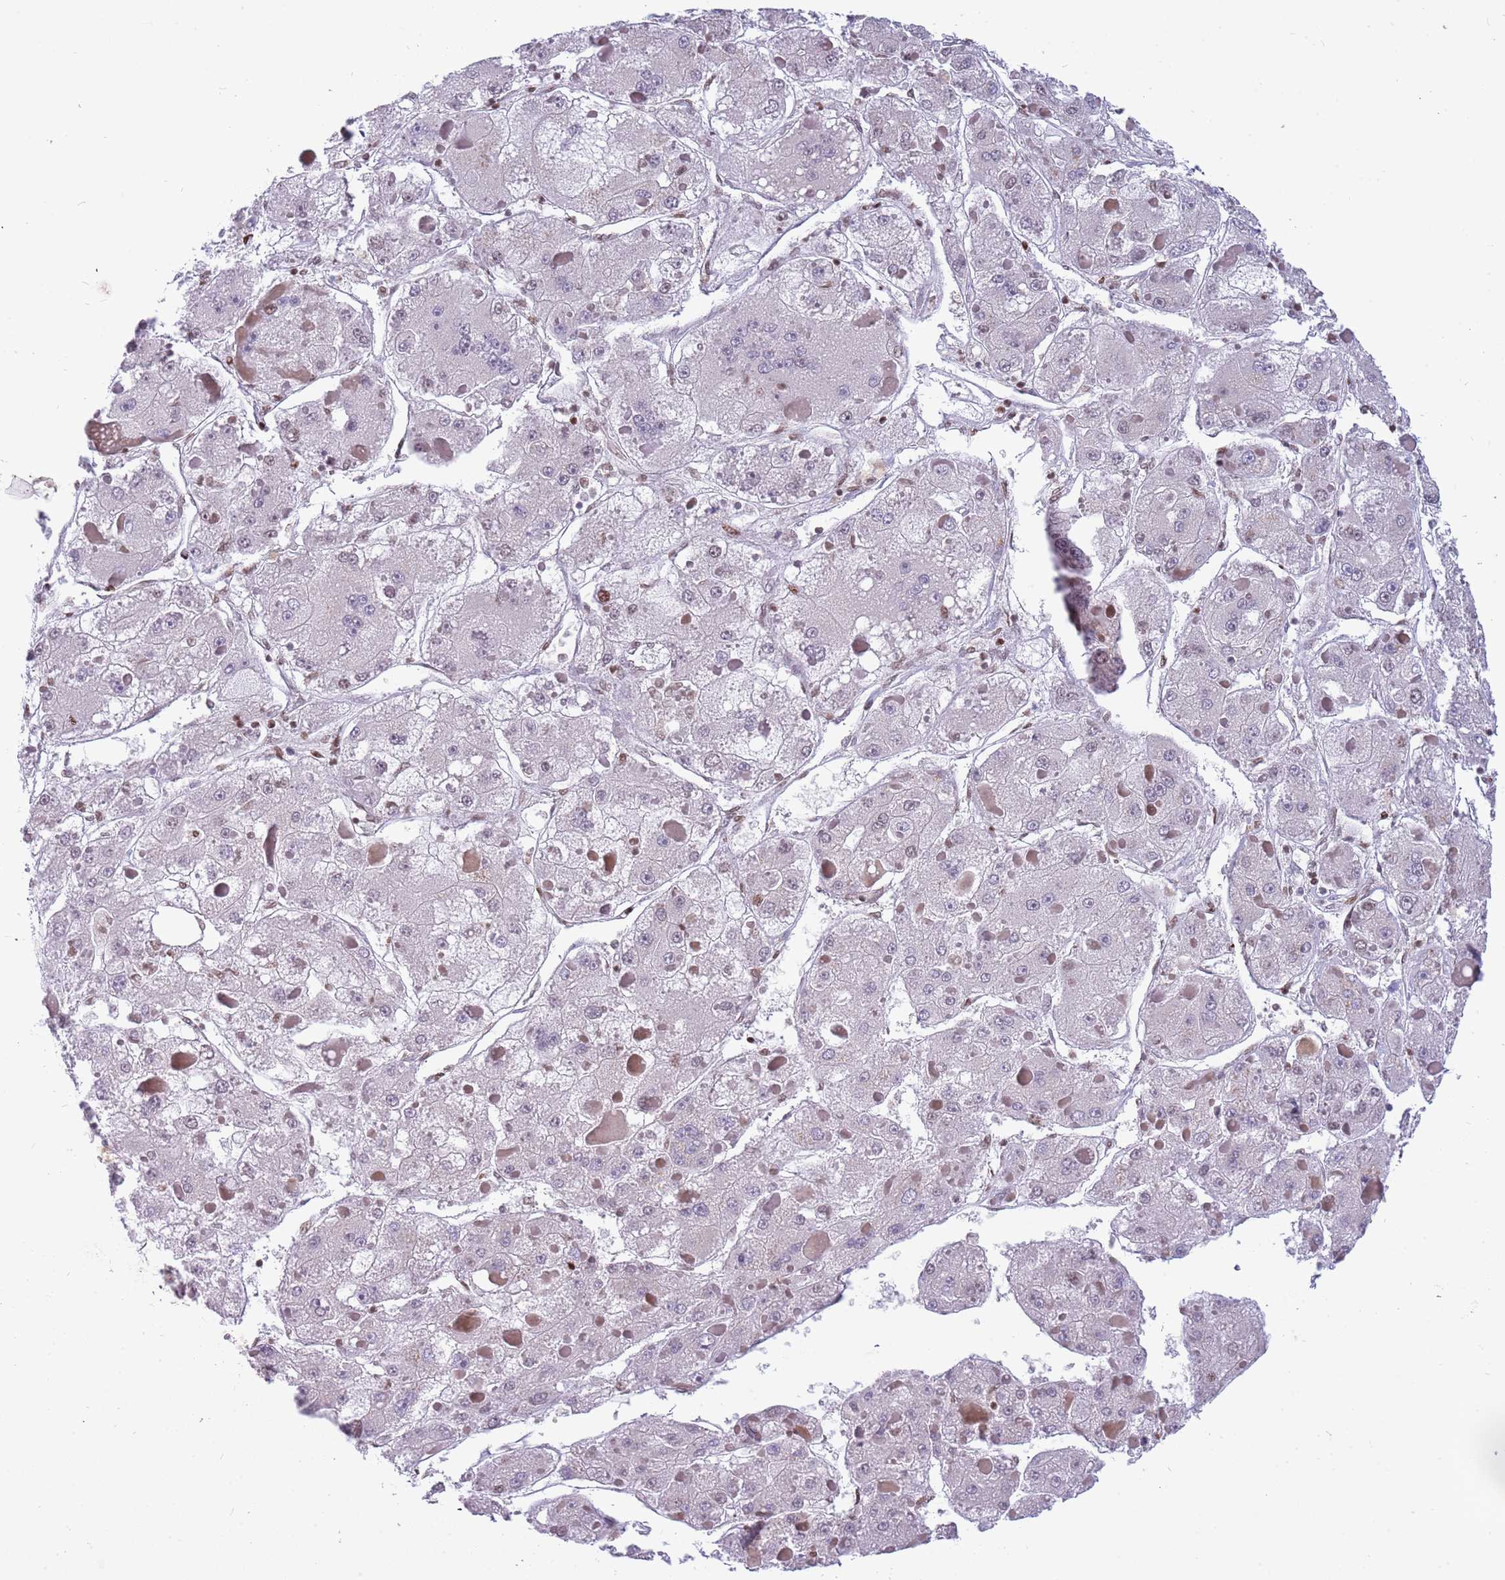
{"staining": {"intensity": "negative", "quantity": "none", "location": "none"}, "tissue": "liver cancer", "cell_type": "Tumor cells", "image_type": "cancer", "snomed": [{"axis": "morphology", "description": "Carcinoma, Hepatocellular, NOS"}, {"axis": "topography", "description": "Liver"}], "caption": "There is no significant staining in tumor cells of liver hepatocellular carcinoma. (DAB (3,3'-diaminobenzidine) immunohistochemistry, high magnification).", "gene": "ARHGEF5", "patient": {"sex": "female", "age": 73}}